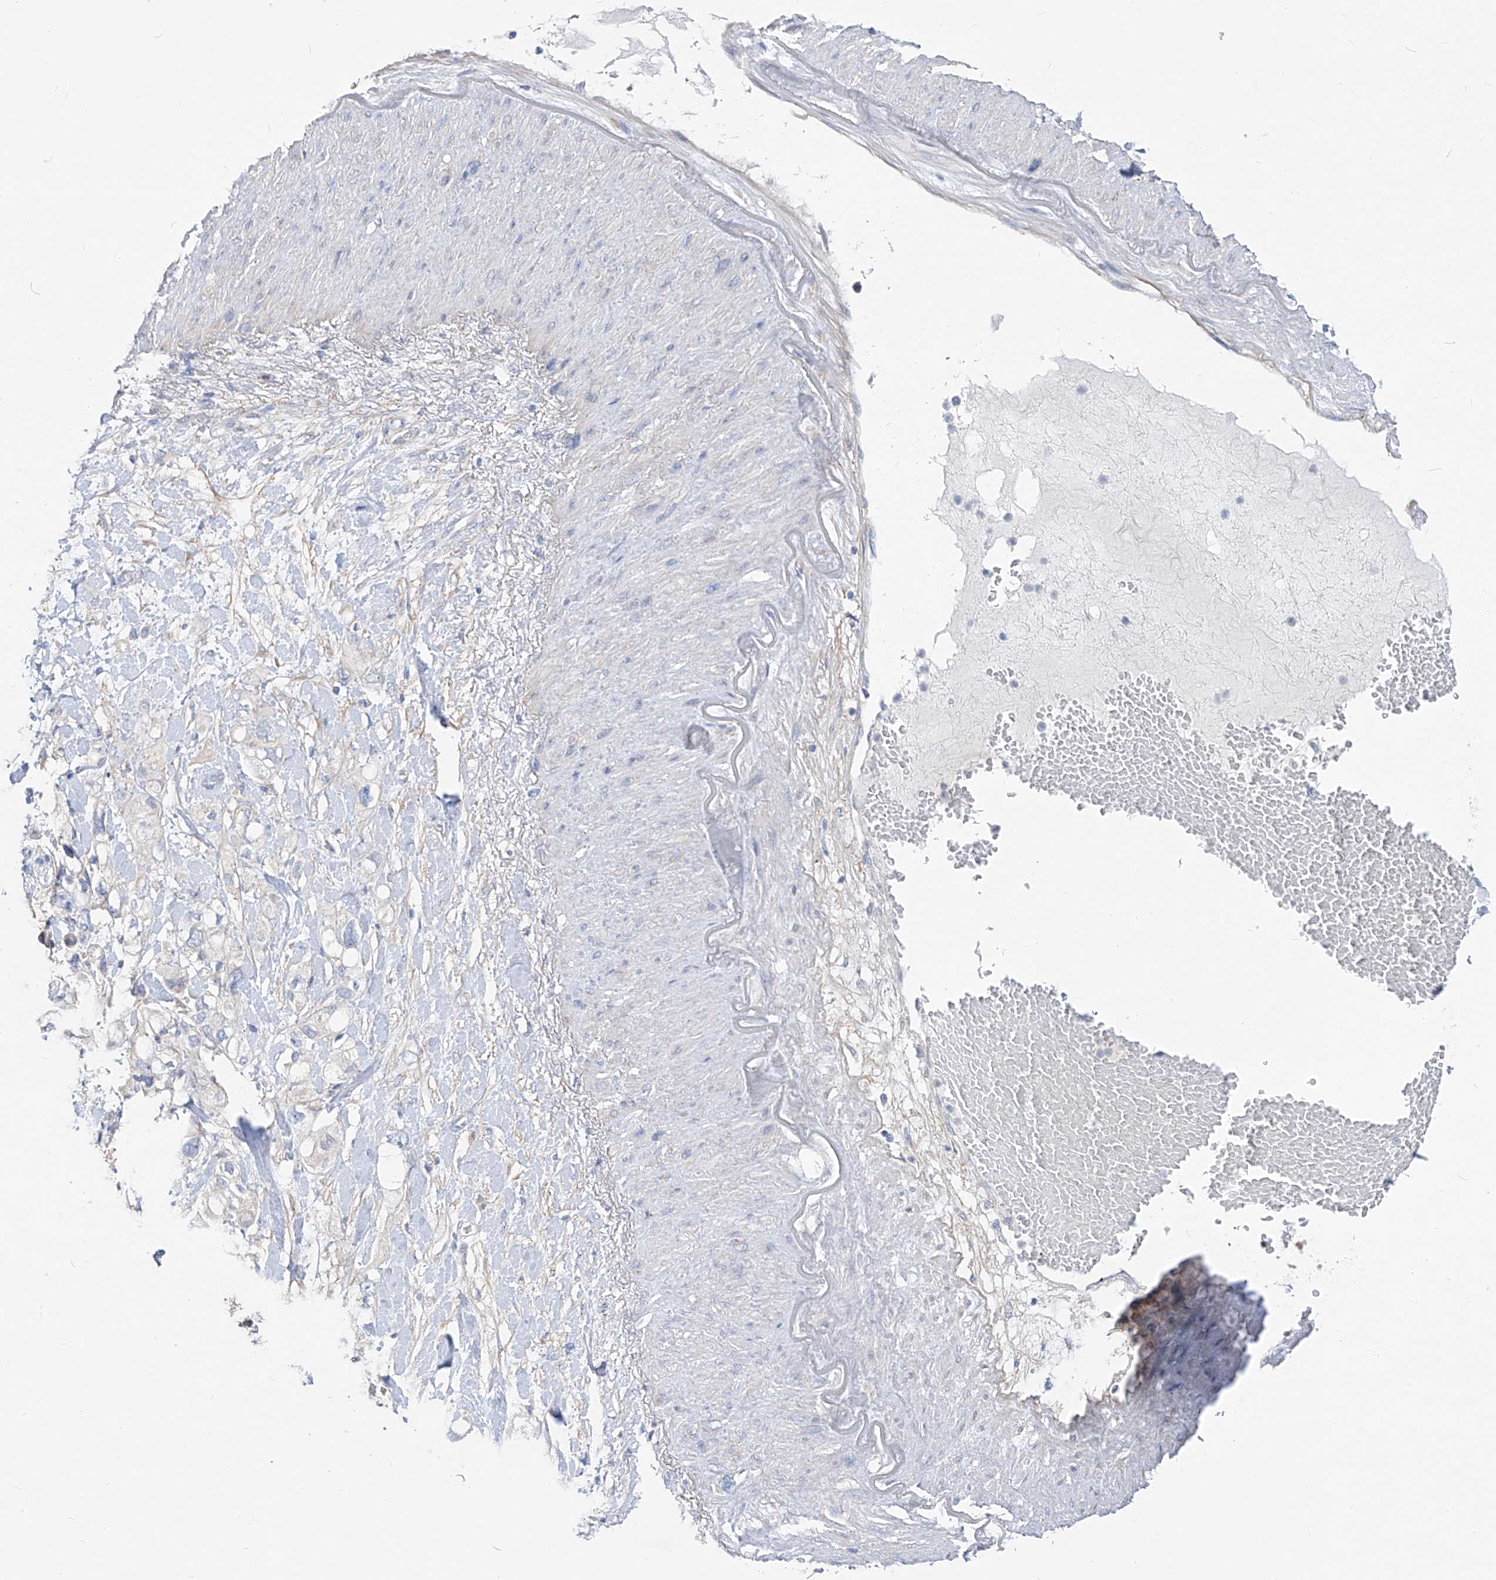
{"staining": {"intensity": "negative", "quantity": "none", "location": "none"}, "tissue": "pancreatic cancer", "cell_type": "Tumor cells", "image_type": "cancer", "snomed": [{"axis": "morphology", "description": "Adenocarcinoma, NOS"}, {"axis": "topography", "description": "Pancreas"}], "caption": "DAB (3,3'-diaminobenzidine) immunohistochemical staining of adenocarcinoma (pancreatic) exhibits no significant staining in tumor cells.", "gene": "UFL1", "patient": {"sex": "female", "age": 56}}